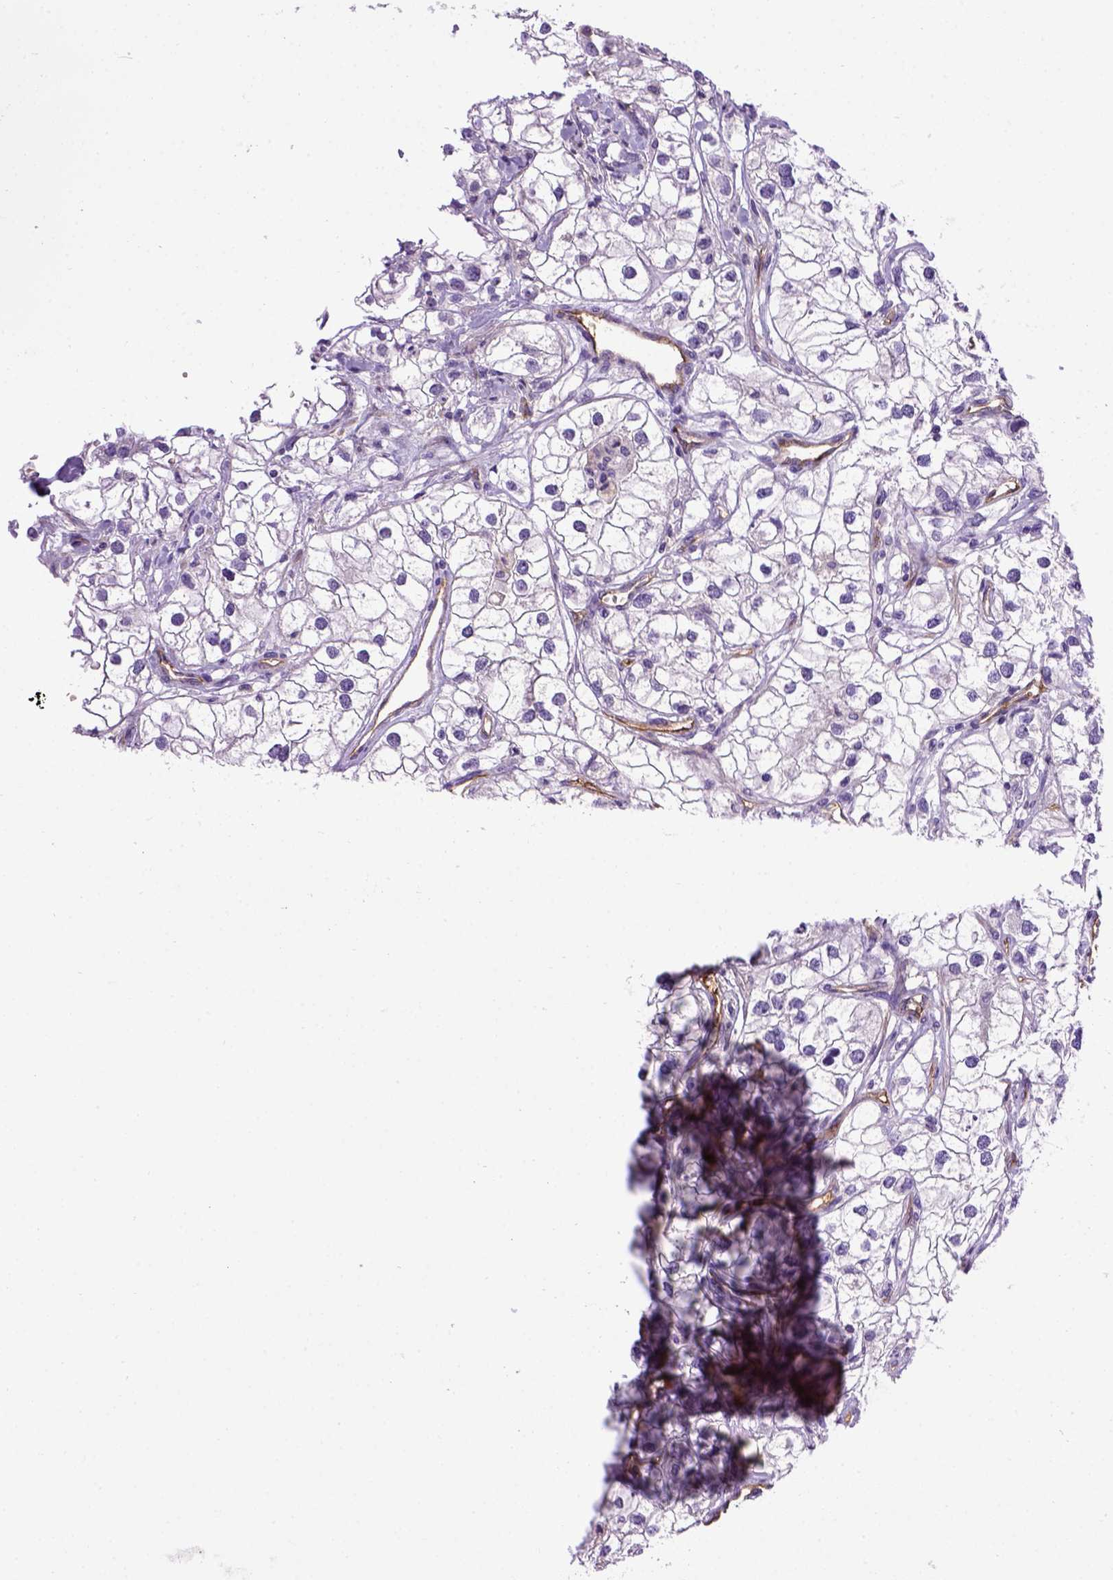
{"staining": {"intensity": "negative", "quantity": "none", "location": "none"}, "tissue": "renal cancer", "cell_type": "Tumor cells", "image_type": "cancer", "snomed": [{"axis": "morphology", "description": "Adenocarcinoma, NOS"}, {"axis": "topography", "description": "Kidney"}], "caption": "Renal cancer (adenocarcinoma) stained for a protein using immunohistochemistry shows no positivity tumor cells.", "gene": "ENG", "patient": {"sex": "male", "age": 59}}